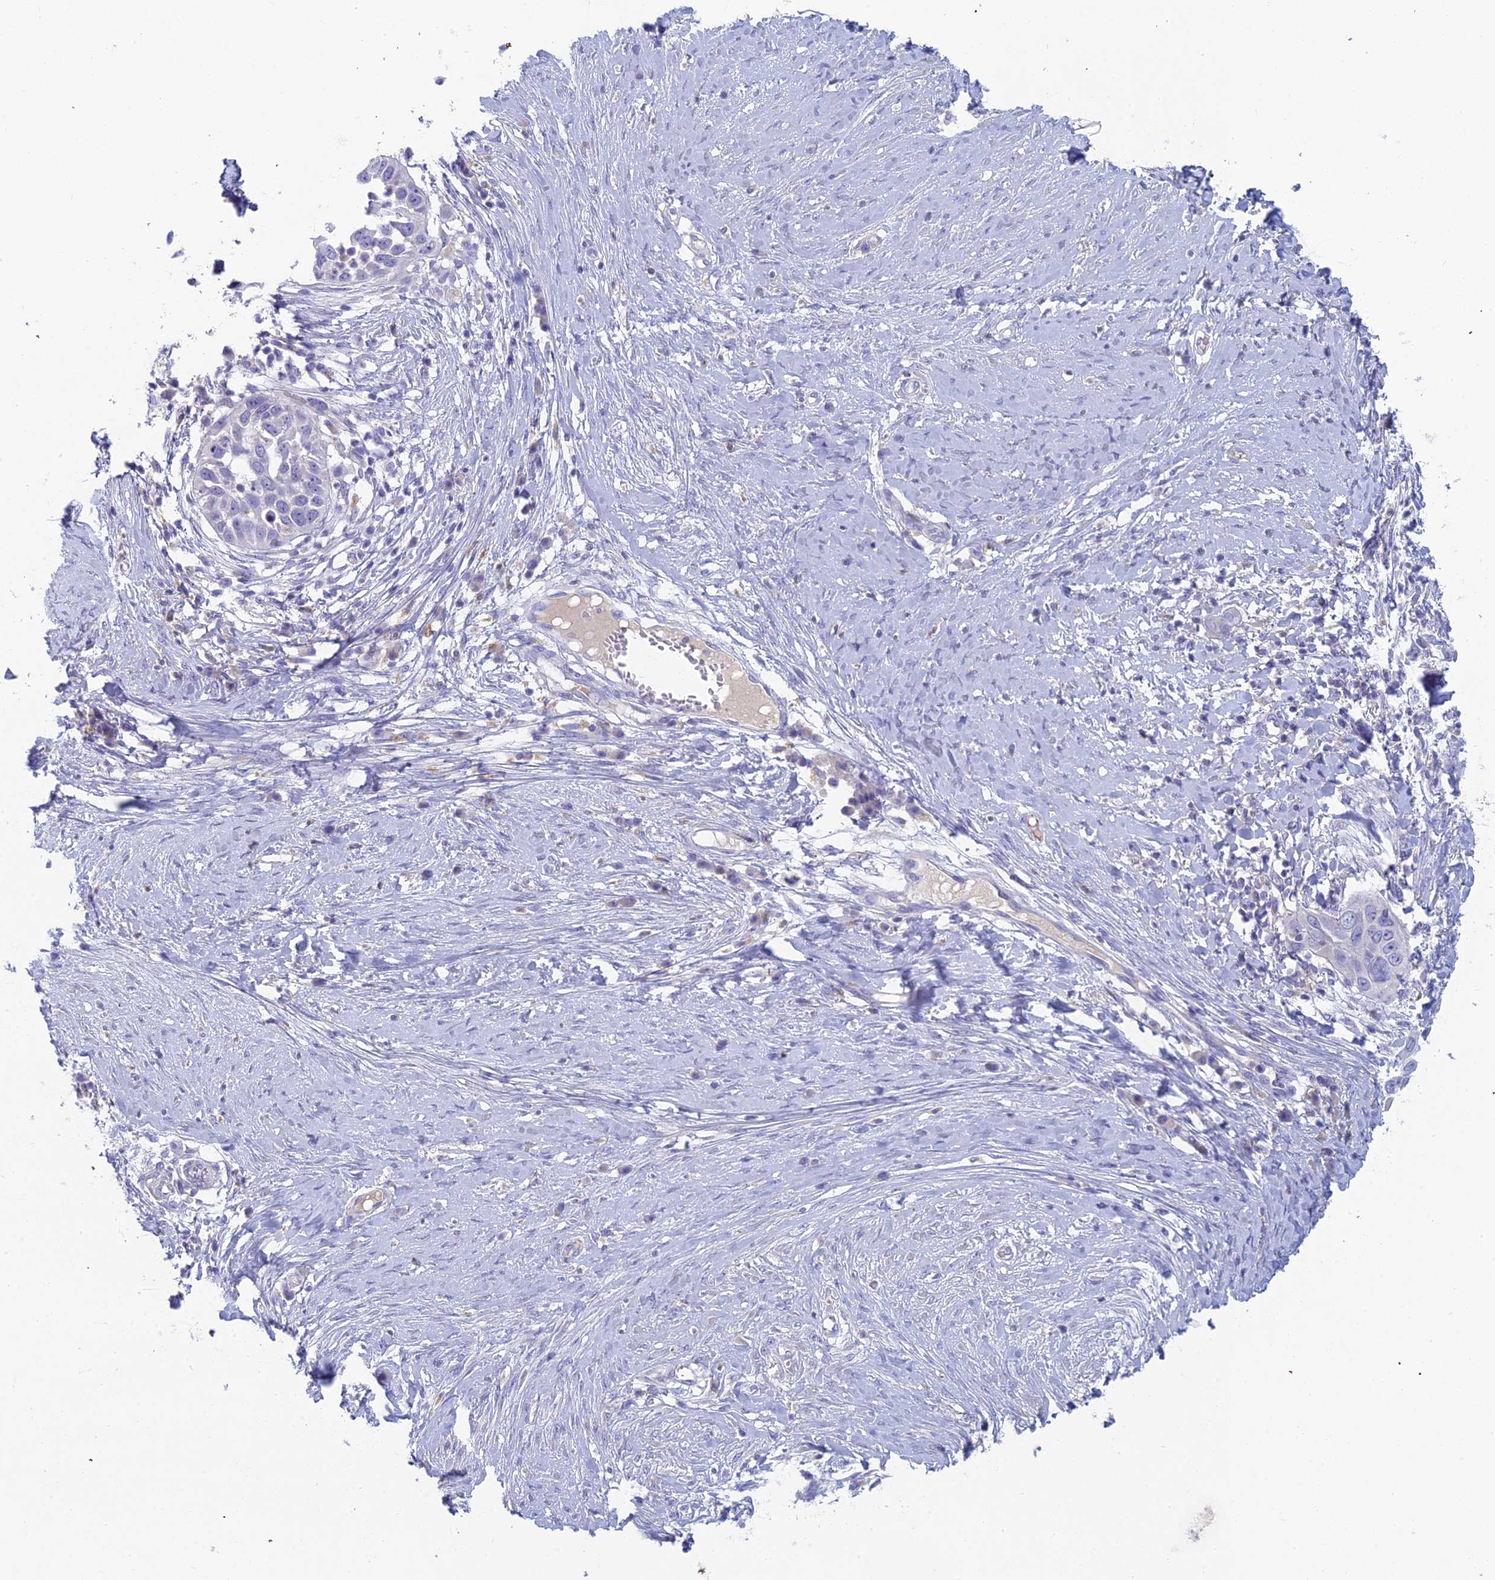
{"staining": {"intensity": "negative", "quantity": "none", "location": "none"}, "tissue": "skin cancer", "cell_type": "Tumor cells", "image_type": "cancer", "snomed": [{"axis": "morphology", "description": "Squamous cell carcinoma, NOS"}, {"axis": "topography", "description": "Skin"}], "caption": "Human skin squamous cell carcinoma stained for a protein using IHC exhibits no positivity in tumor cells.", "gene": "FERD3L", "patient": {"sex": "female", "age": 44}}